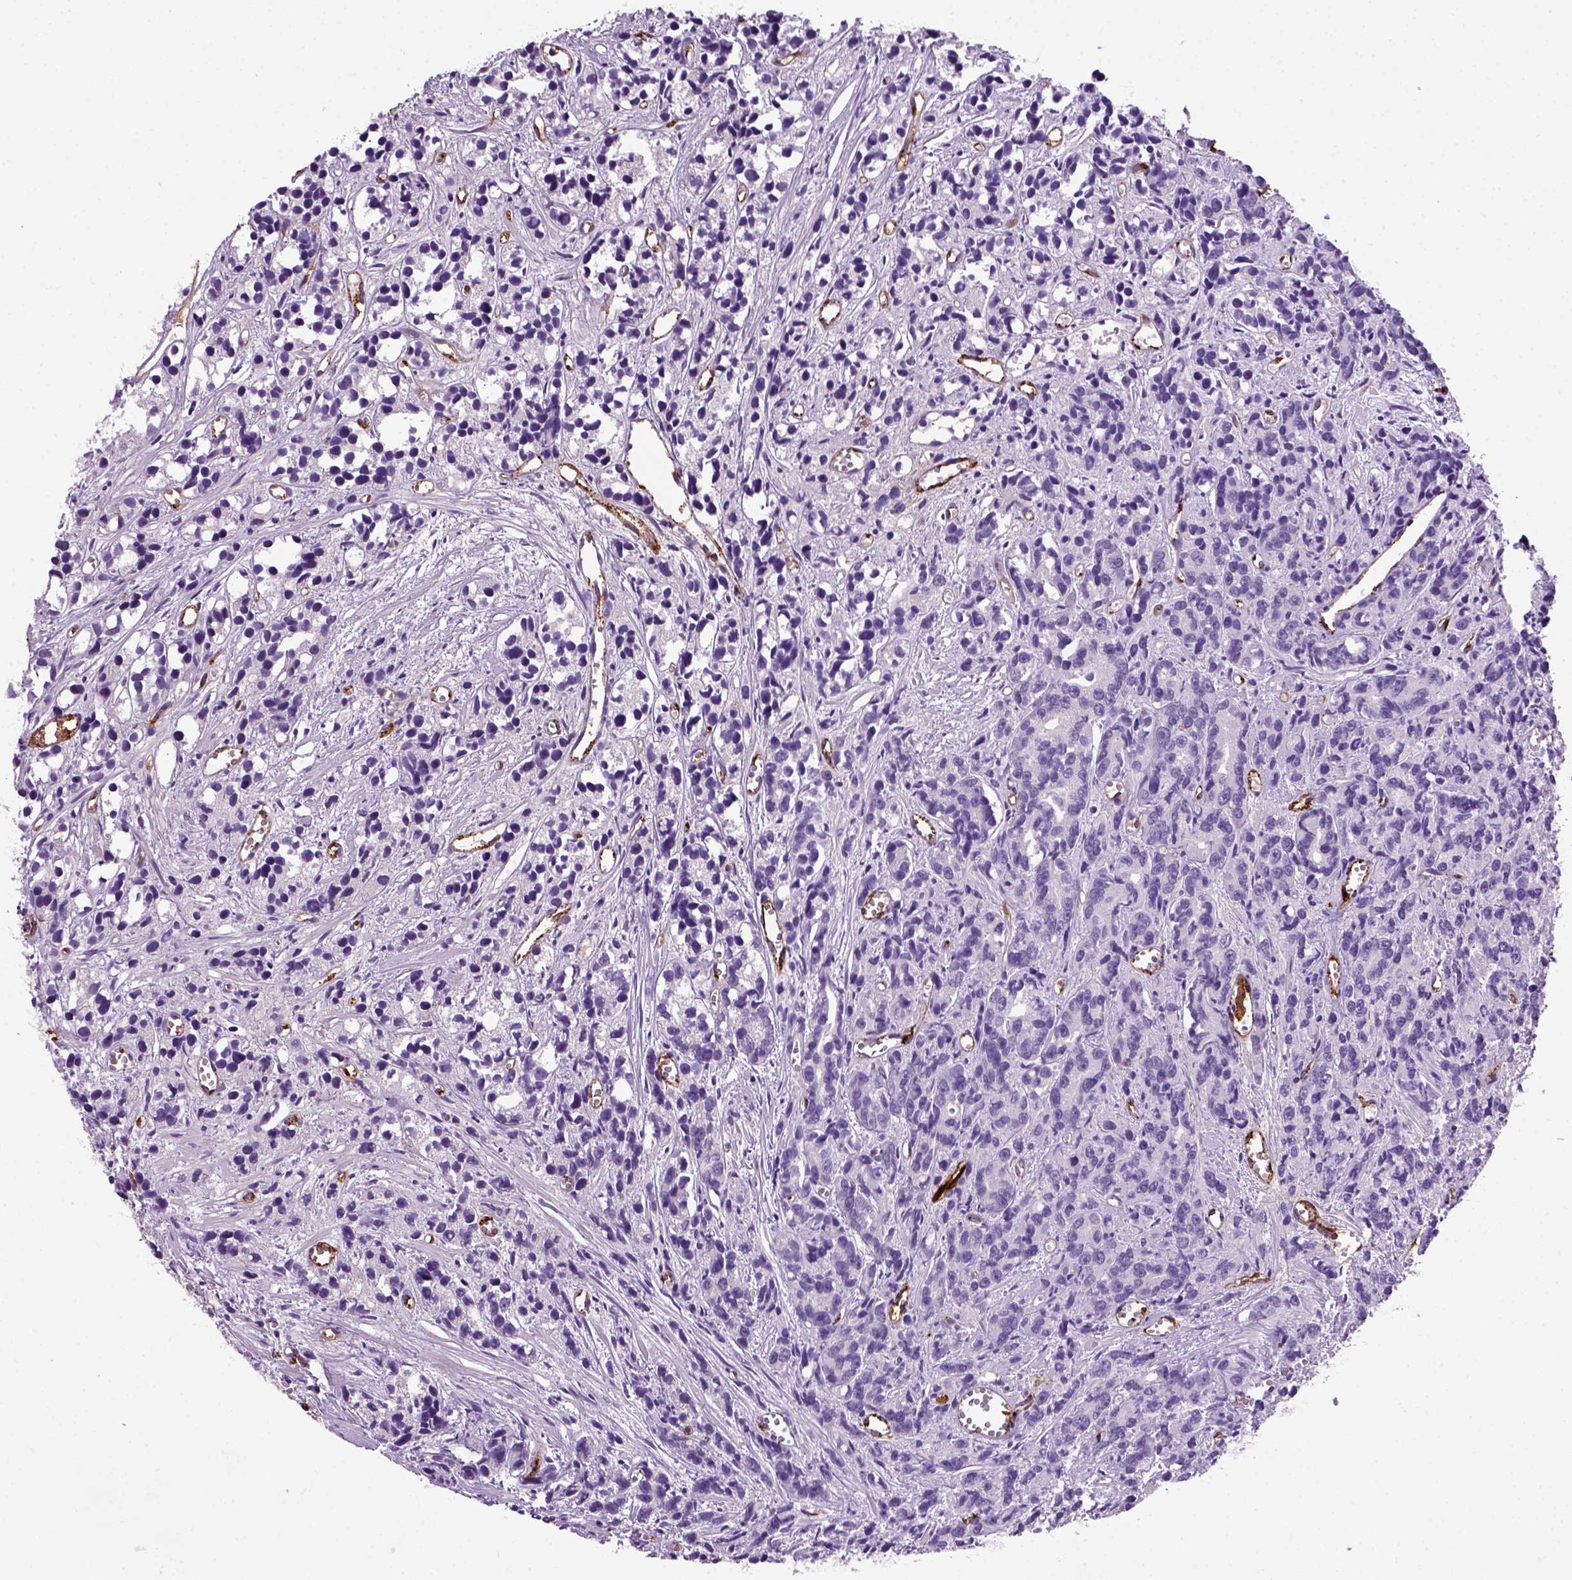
{"staining": {"intensity": "negative", "quantity": "none", "location": "none"}, "tissue": "prostate cancer", "cell_type": "Tumor cells", "image_type": "cancer", "snomed": [{"axis": "morphology", "description": "Adenocarcinoma, High grade"}, {"axis": "topography", "description": "Prostate"}], "caption": "The immunohistochemistry histopathology image has no significant expression in tumor cells of prostate cancer tissue.", "gene": "VWF", "patient": {"sex": "male", "age": 77}}